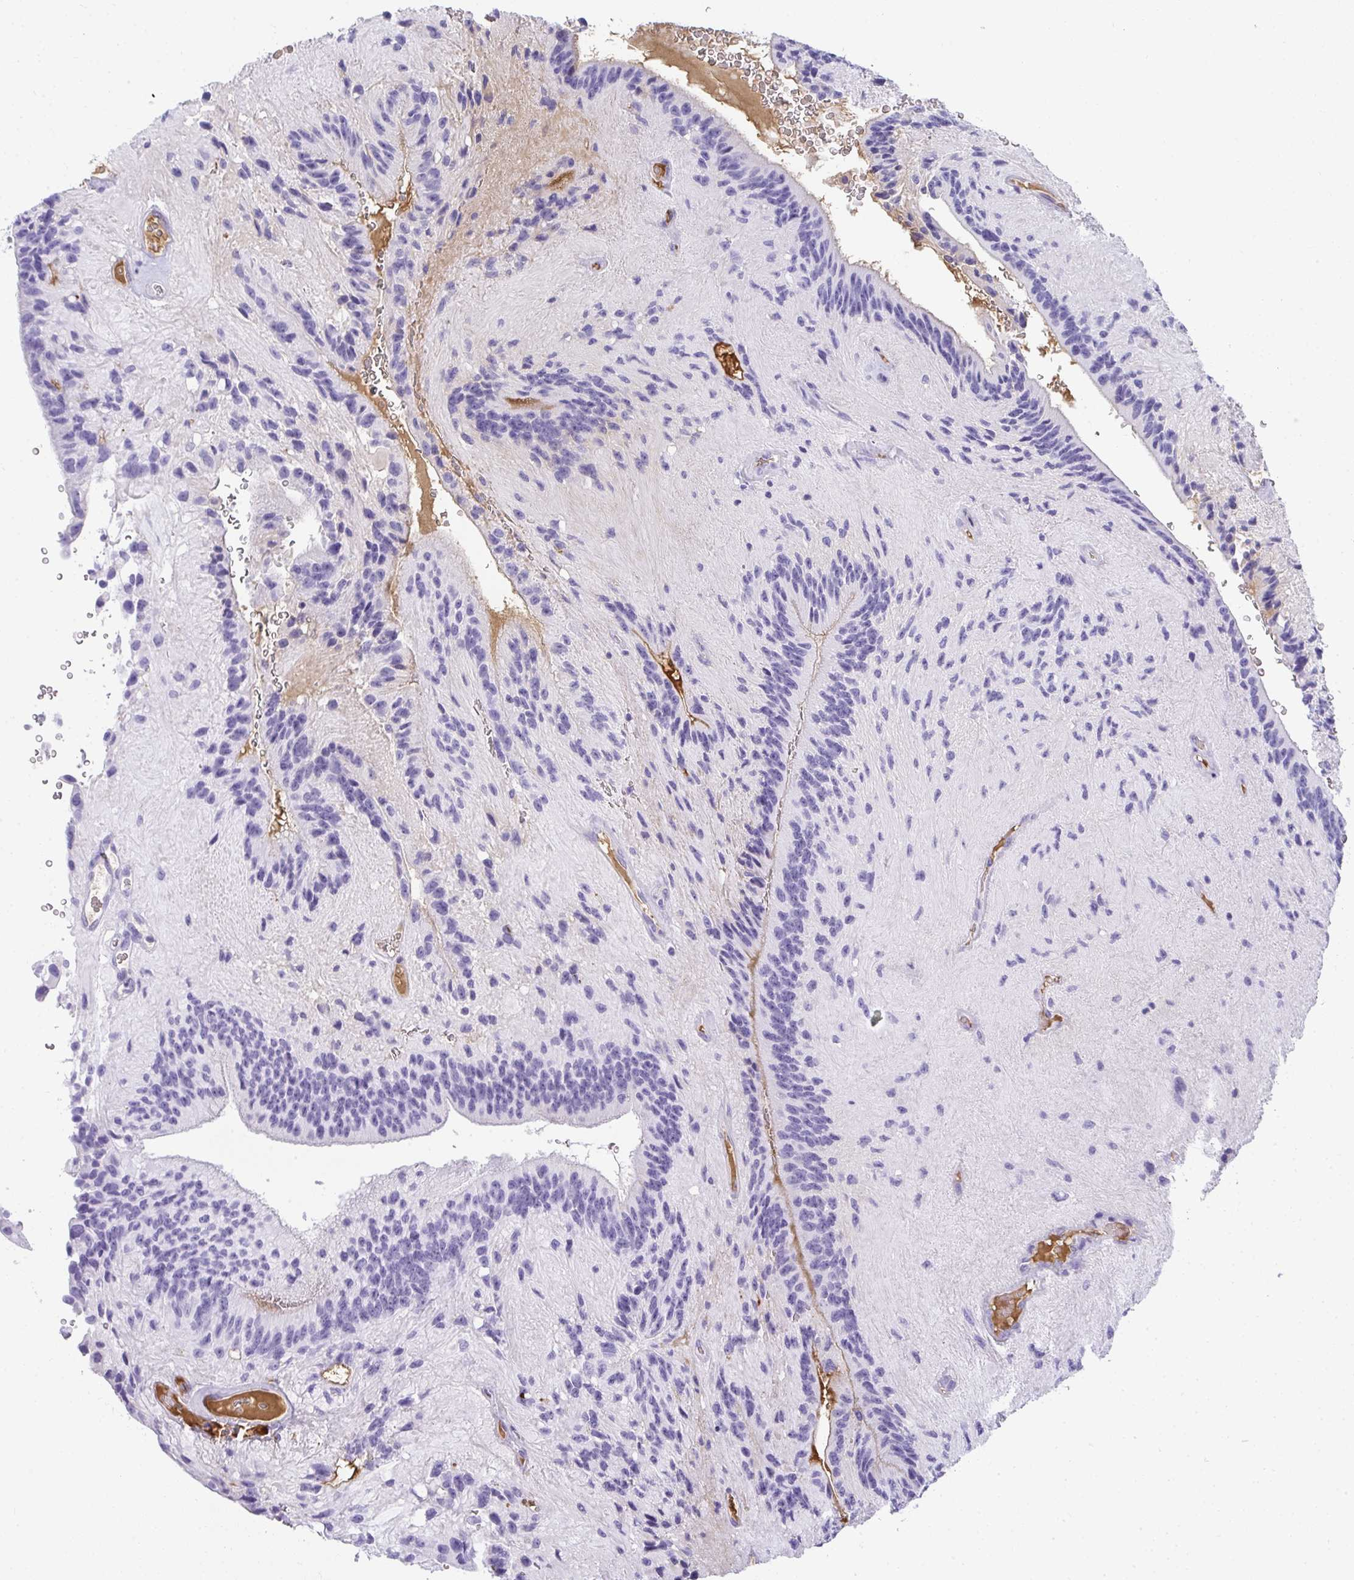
{"staining": {"intensity": "negative", "quantity": "none", "location": "none"}, "tissue": "glioma", "cell_type": "Tumor cells", "image_type": "cancer", "snomed": [{"axis": "morphology", "description": "Glioma, malignant, Low grade"}, {"axis": "topography", "description": "Brain"}], "caption": "The histopathology image demonstrates no staining of tumor cells in glioma. The staining is performed using DAB (3,3'-diaminobenzidine) brown chromogen with nuclei counter-stained in using hematoxylin.", "gene": "ZSWIM3", "patient": {"sex": "male", "age": 31}}